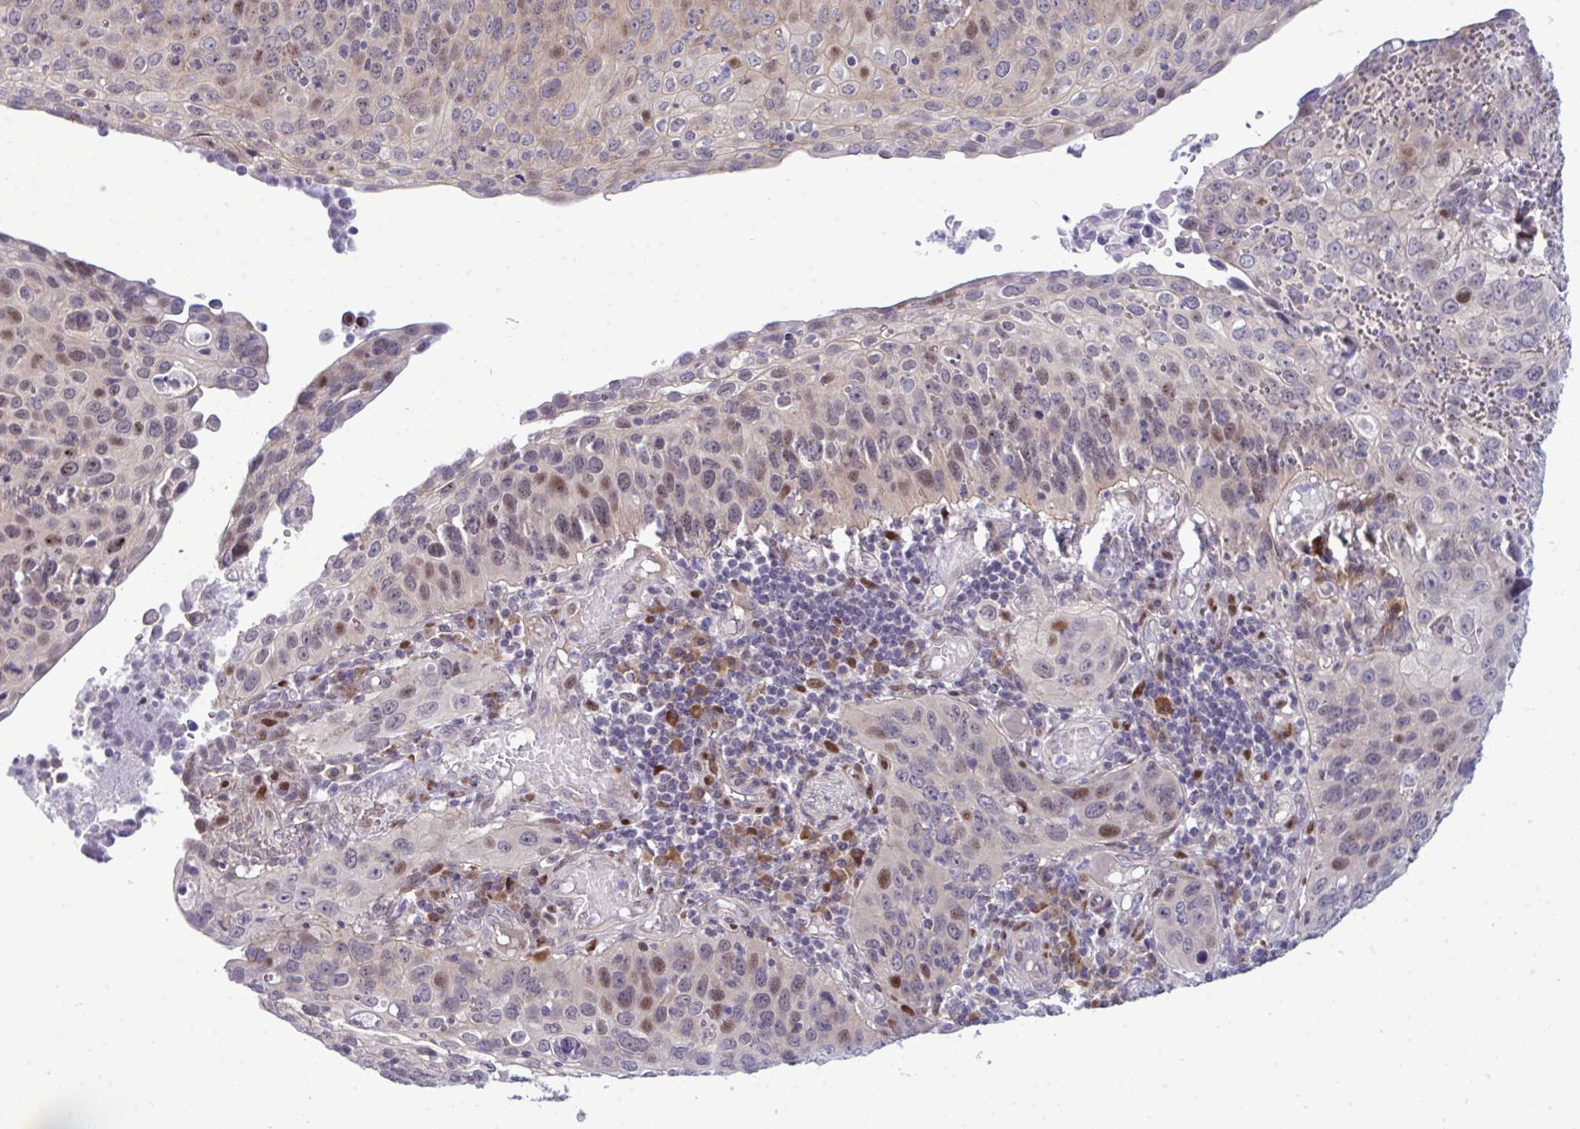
{"staining": {"intensity": "moderate", "quantity": "25%-75%", "location": "nuclear"}, "tissue": "cervical cancer", "cell_type": "Tumor cells", "image_type": "cancer", "snomed": [{"axis": "morphology", "description": "Squamous cell carcinoma, NOS"}, {"axis": "topography", "description": "Cervix"}], "caption": "Human cervical cancer stained with a protein marker exhibits moderate staining in tumor cells.", "gene": "TAB1", "patient": {"sex": "female", "age": 36}}